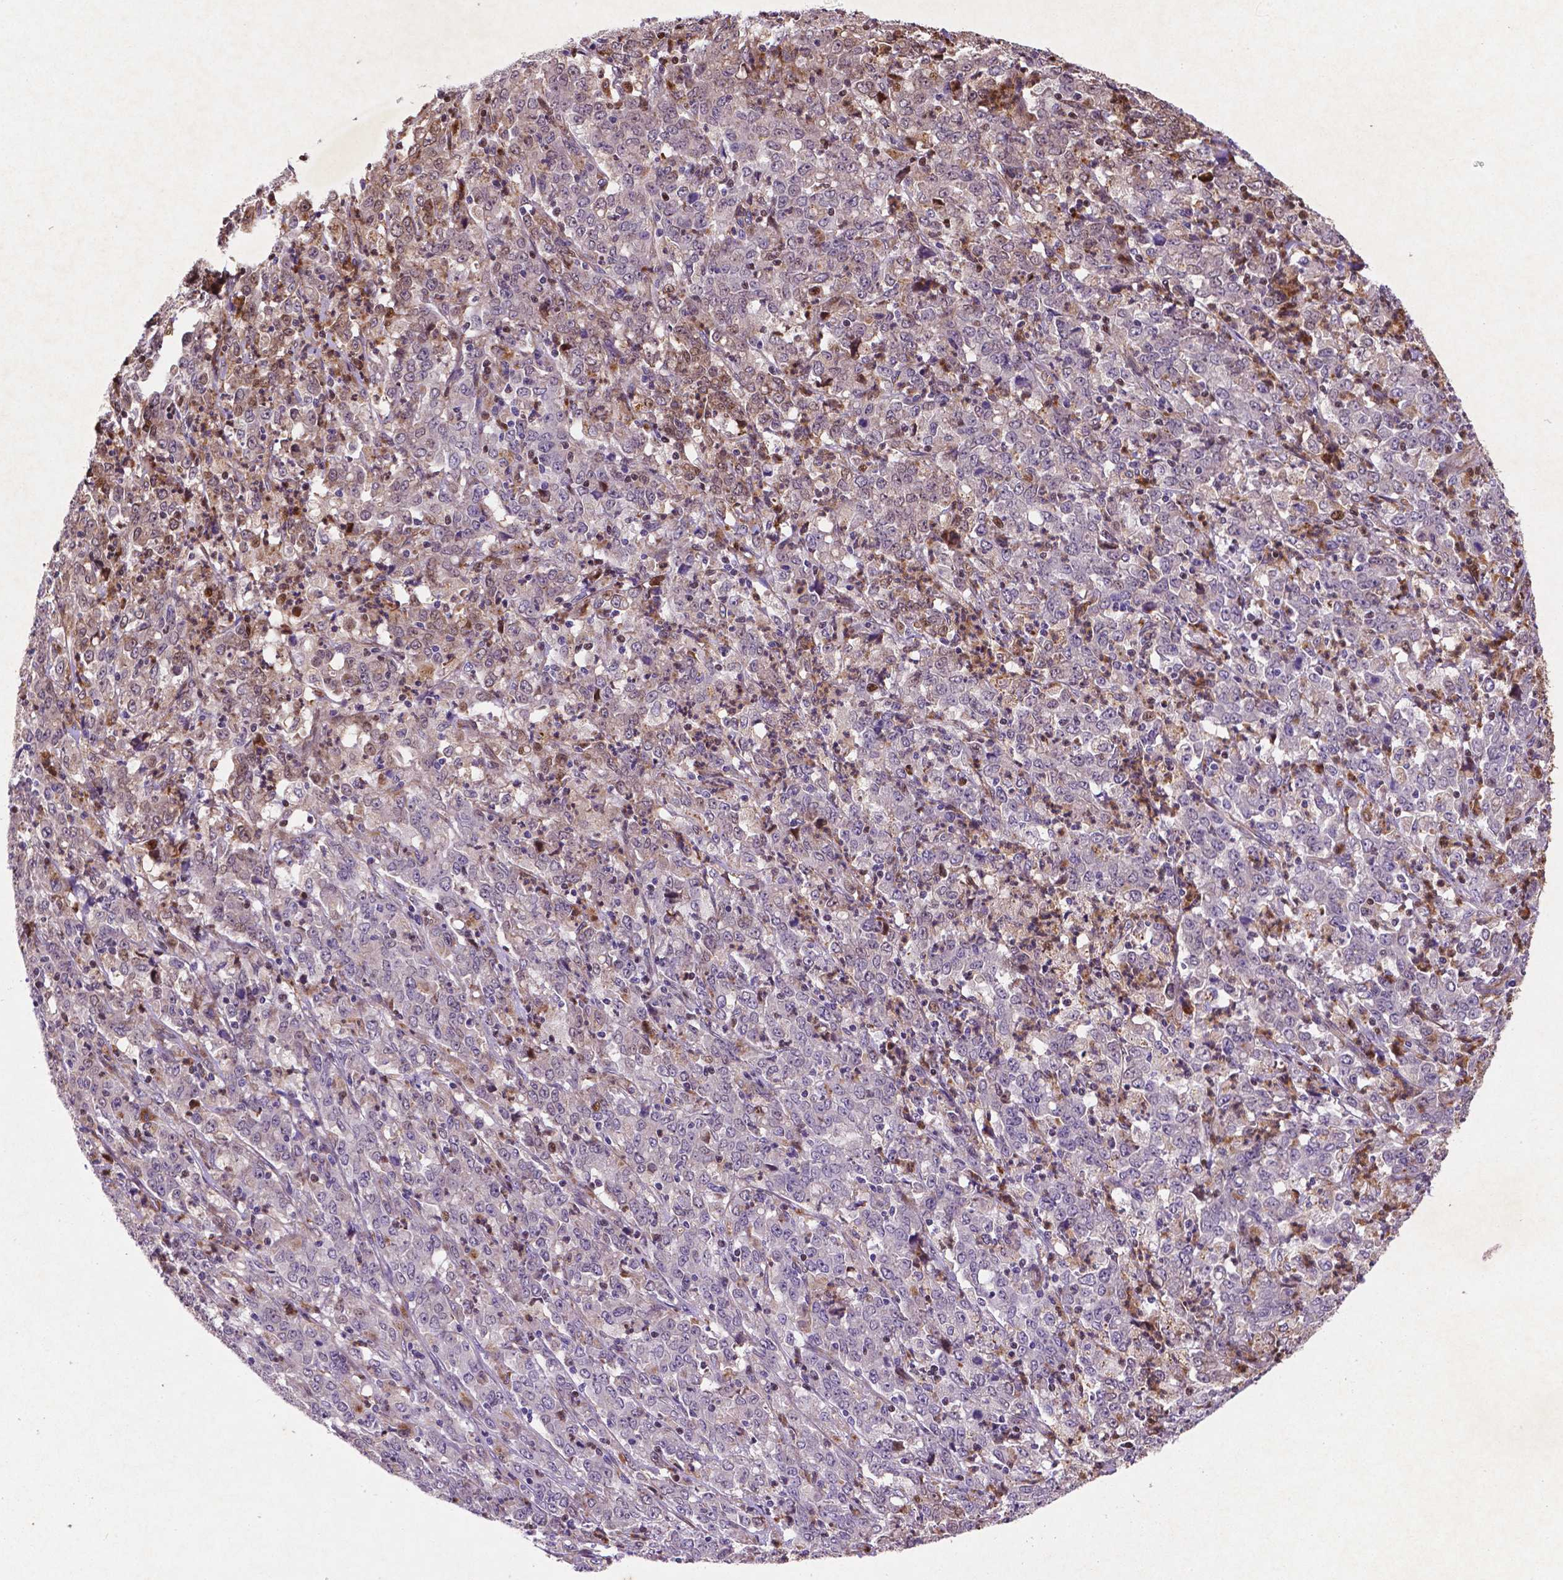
{"staining": {"intensity": "moderate", "quantity": "<25%", "location": "nuclear"}, "tissue": "stomach cancer", "cell_type": "Tumor cells", "image_type": "cancer", "snomed": [{"axis": "morphology", "description": "Adenocarcinoma, NOS"}, {"axis": "topography", "description": "Stomach, lower"}], "caption": "An image of adenocarcinoma (stomach) stained for a protein shows moderate nuclear brown staining in tumor cells.", "gene": "TM4SF20", "patient": {"sex": "female", "age": 71}}